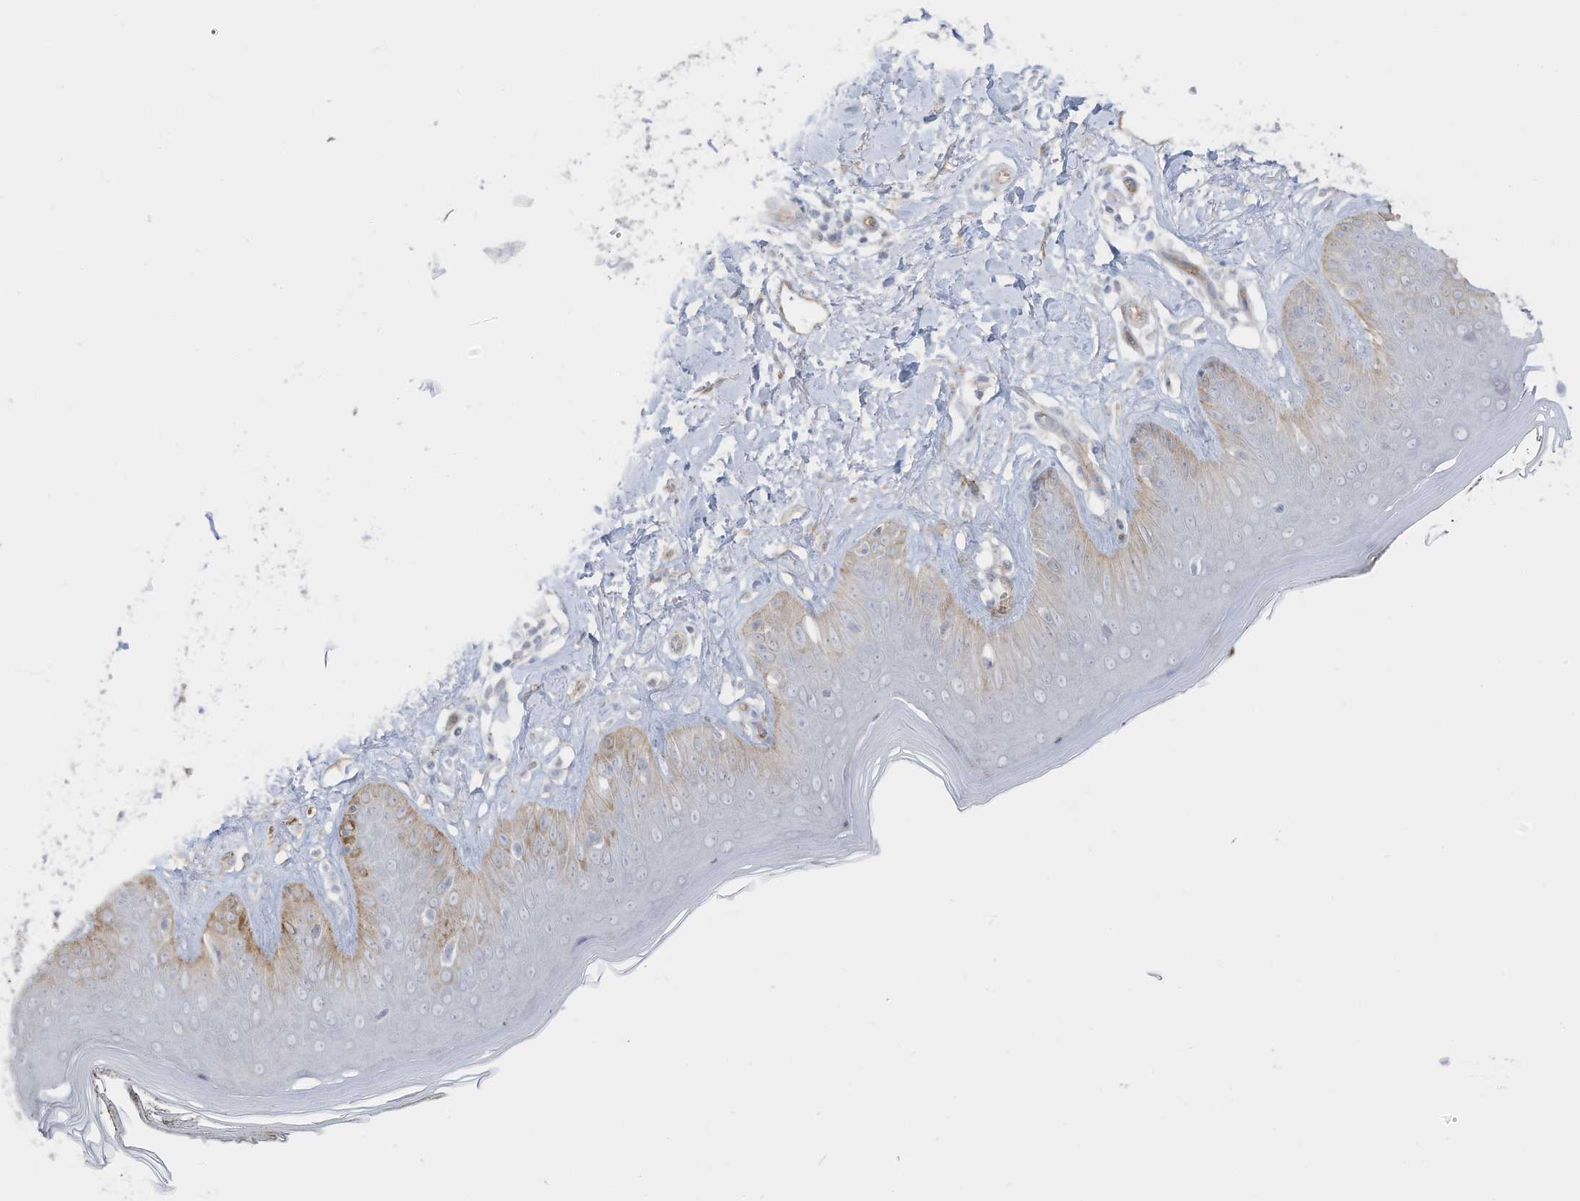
{"staining": {"intensity": "weak", "quantity": "<25%", "location": "cytoplasmic/membranous"}, "tissue": "skin", "cell_type": "Fibroblasts", "image_type": "normal", "snomed": [{"axis": "morphology", "description": "Normal tissue, NOS"}, {"axis": "topography", "description": "Skin"}], "caption": "Protein analysis of normal skin displays no significant expression in fibroblasts.", "gene": "C11orf87", "patient": {"sex": "female", "age": 64}}